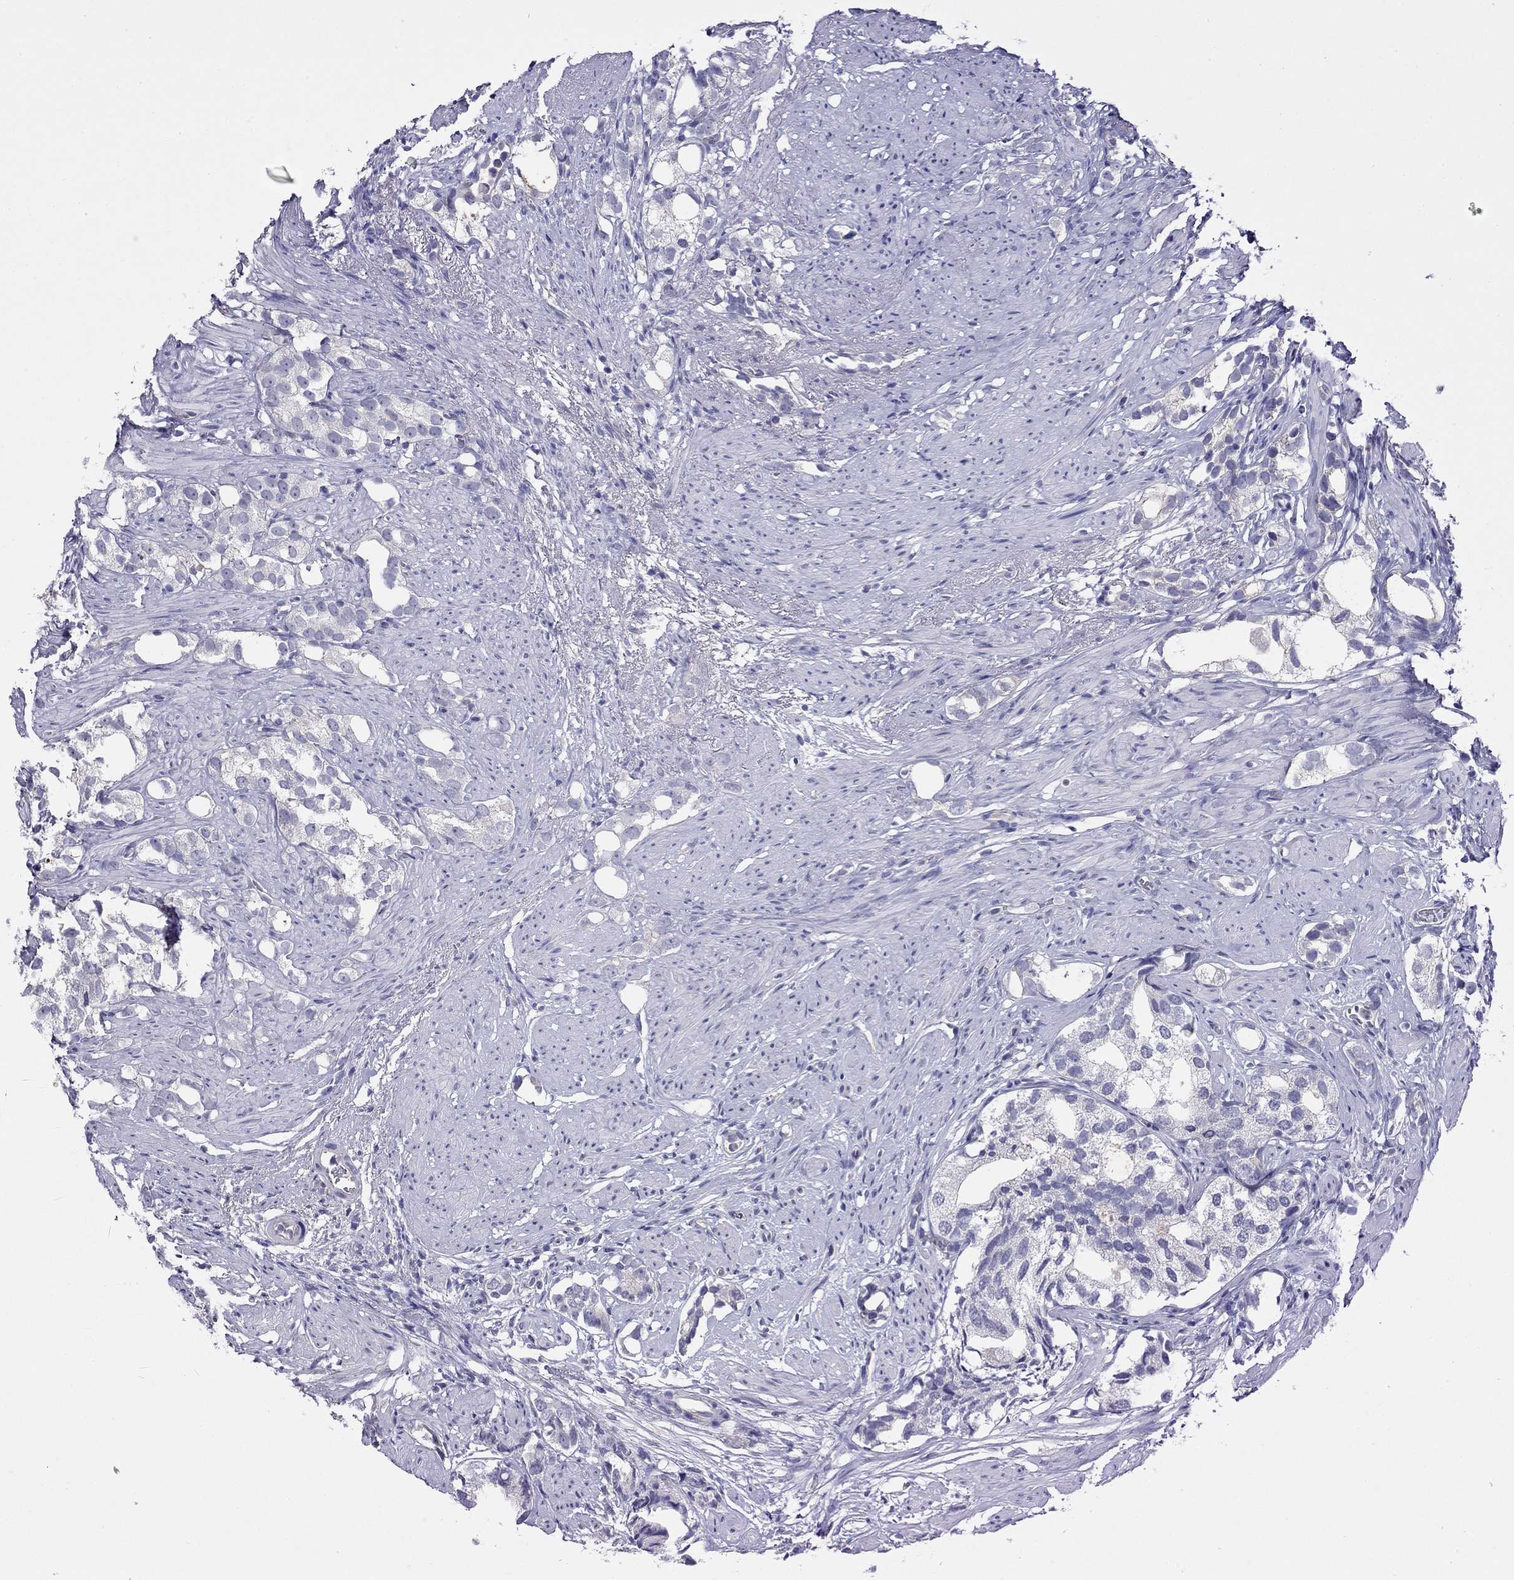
{"staining": {"intensity": "negative", "quantity": "none", "location": "none"}, "tissue": "prostate cancer", "cell_type": "Tumor cells", "image_type": "cancer", "snomed": [{"axis": "morphology", "description": "Adenocarcinoma, High grade"}, {"axis": "topography", "description": "Prostate"}], "caption": "Immunohistochemistry (IHC) micrograph of human high-grade adenocarcinoma (prostate) stained for a protein (brown), which reveals no positivity in tumor cells. (Brightfield microscopy of DAB (3,3'-diaminobenzidine) IHC at high magnification).", "gene": "CAPNS2", "patient": {"sex": "male", "age": 82}}